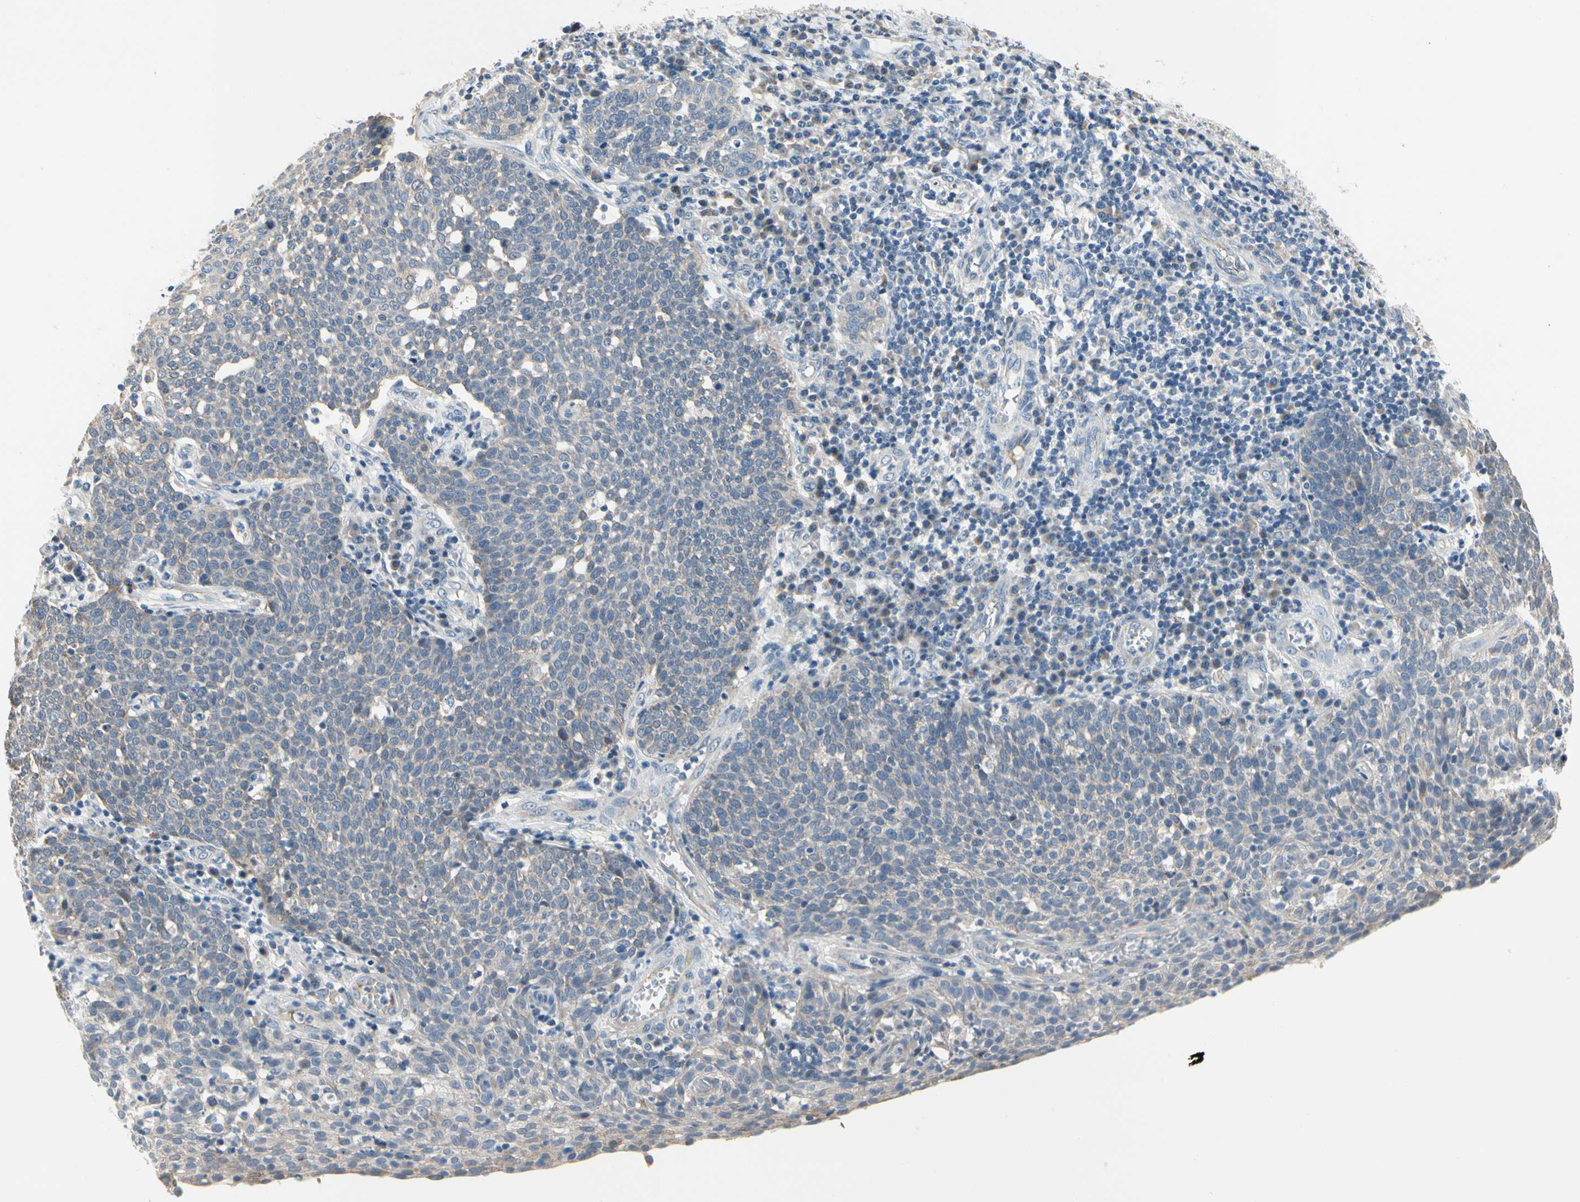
{"staining": {"intensity": "negative", "quantity": "none", "location": "none"}, "tissue": "cervical cancer", "cell_type": "Tumor cells", "image_type": "cancer", "snomed": [{"axis": "morphology", "description": "Squamous cell carcinoma, NOS"}, {"axis": "topography", "description": "Cervix"}], "caption": "Tumor cells are negative for protein expression in human cervical cancer (squamous cell carcinoma).", "gene": "NFASC", "patient": {"sex": "female", "age": 34}}